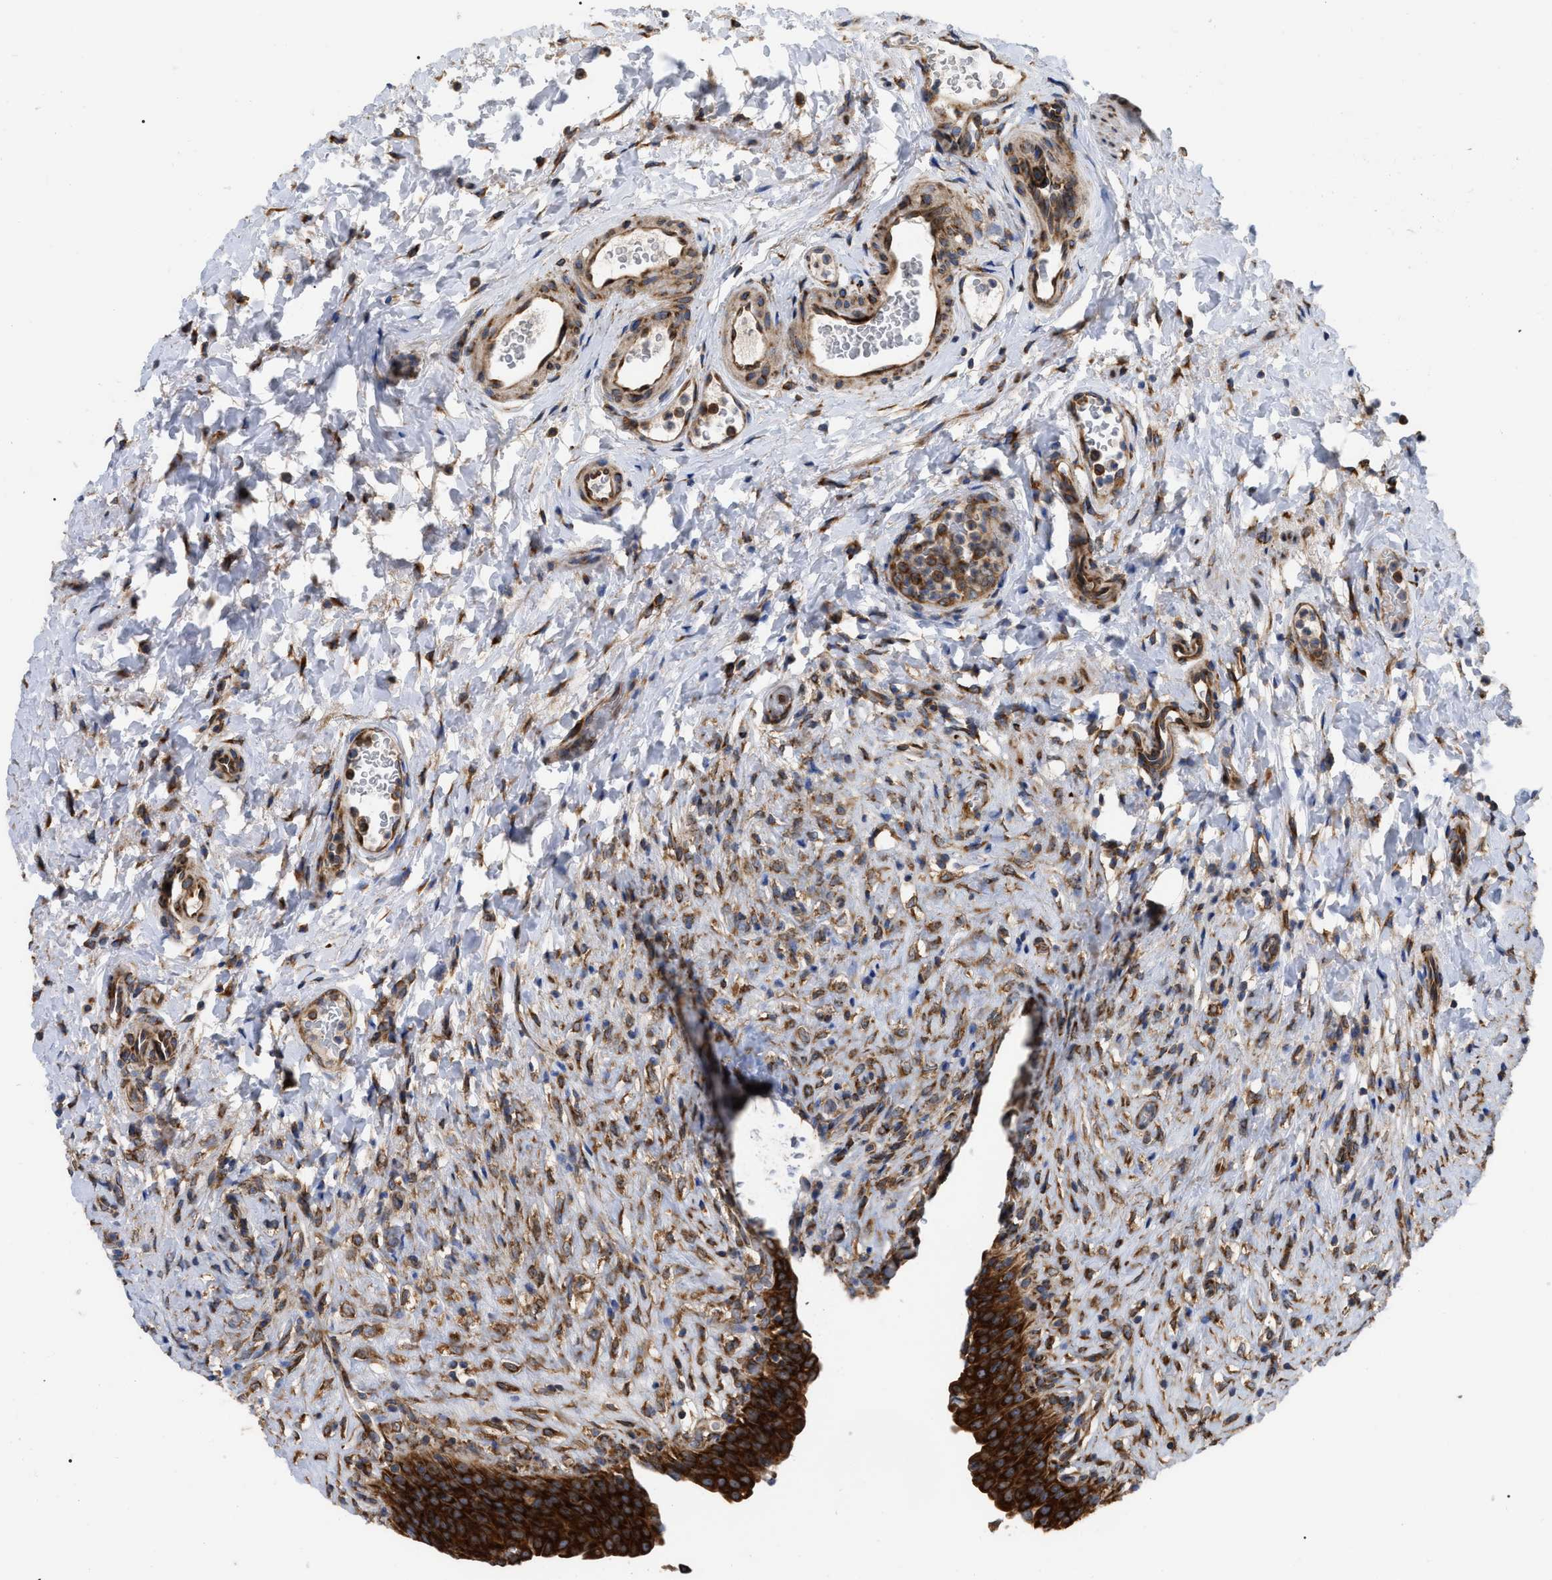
{"staining": {"intensity": "strong", "quantity": ">75%", "location": "cytoplasmic/membranous"}, "tissue": "urinary bladder", "cell_type": "Urothelial cells", "image_type": "normal", "snomed": [{"axis": "morphology", "description": "Urothelial carcinoma, High grade"}, {"axis": "topography", "description": "Urinary bladder"}], "caption": "An image of human urinary bladder stained for a protein reveals strong cytoplasmic/membranous brown staining in urothelial cells.", "gene": "FAM120A", "patient": {"sex": "male", "age": 46}}